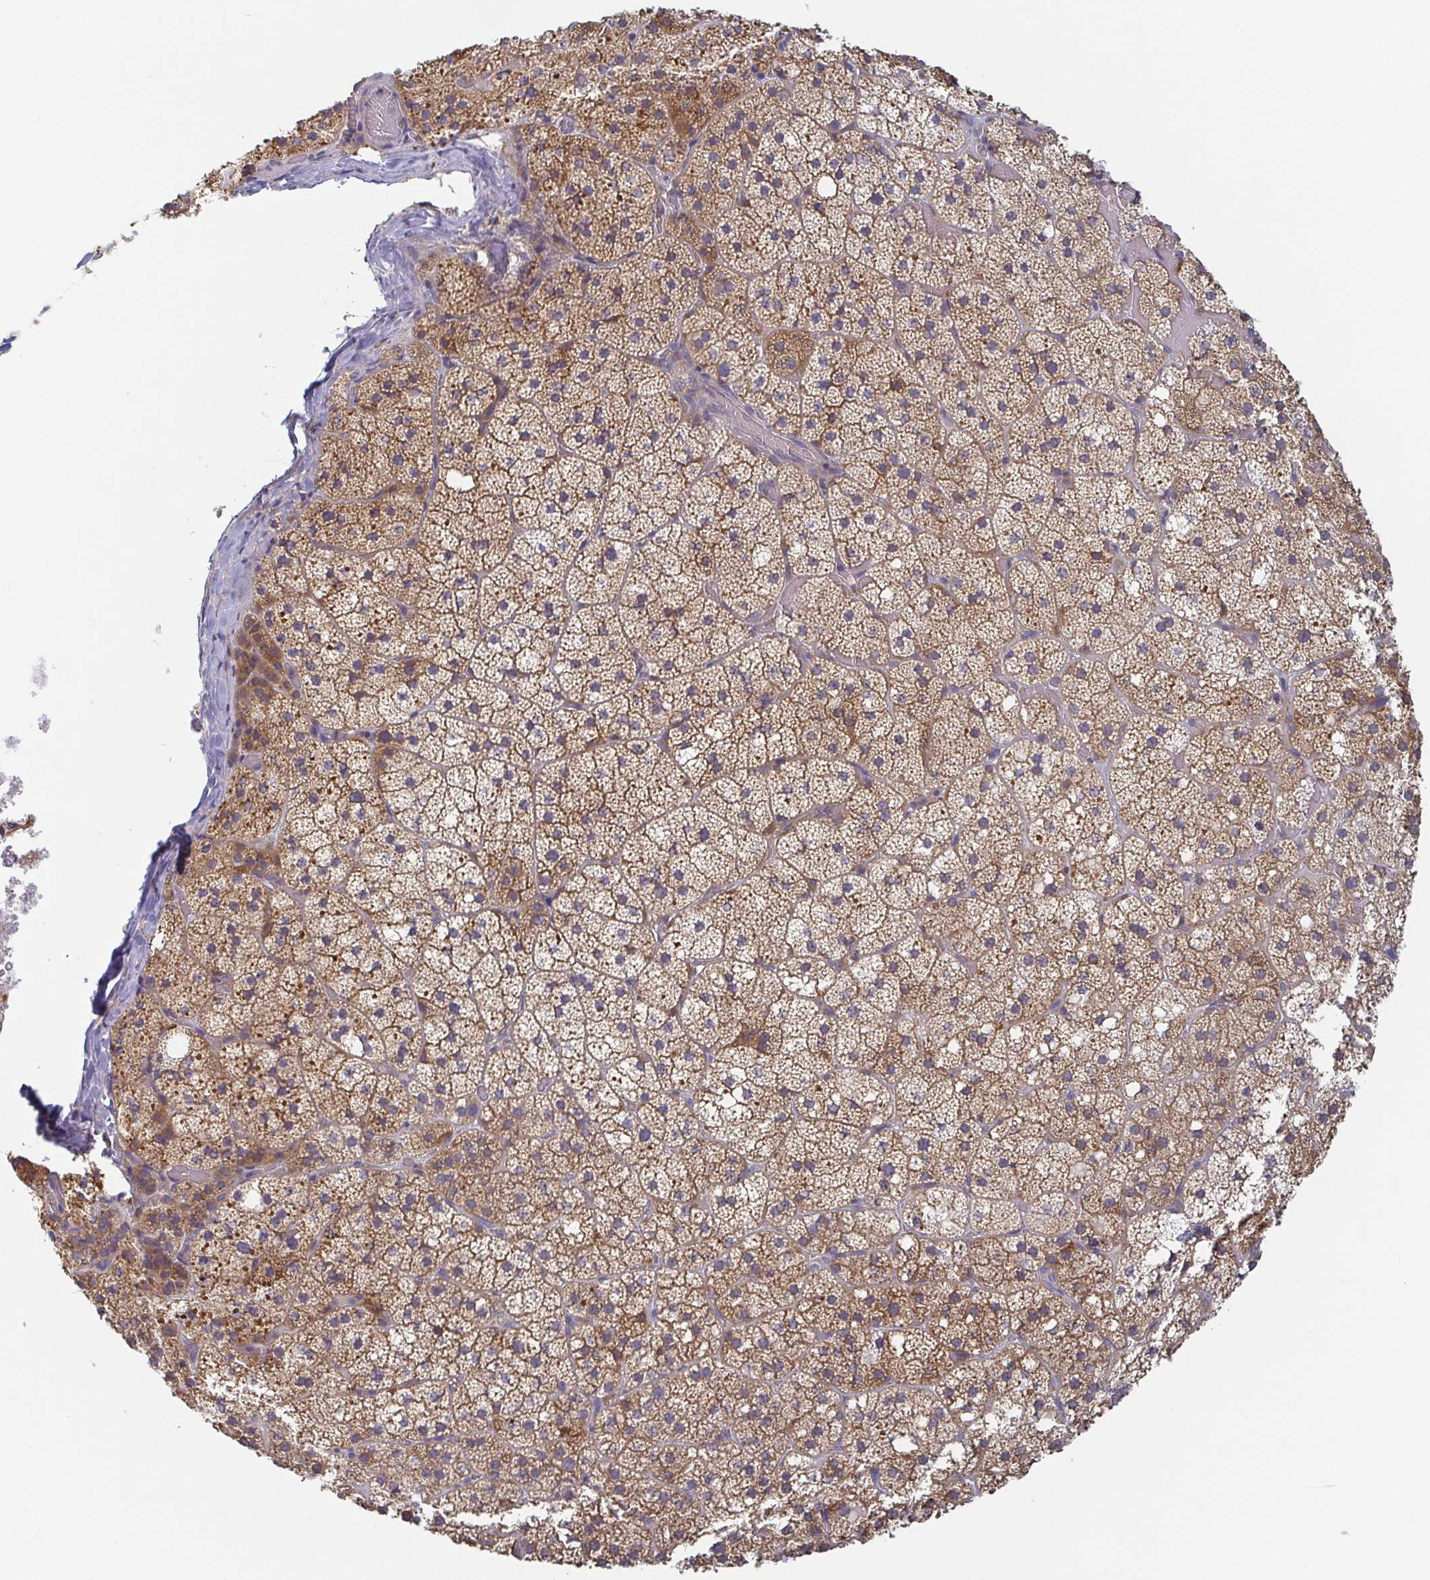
{"staining": {"intensity": "moderate", "quantity": ">75%", "location": "cytoplasmic/membranous"}, "tissue": "adrenal gland", "cell_type": "Glandular cells", "image_type": "normal", "snomed": [{"axis": "morphology", "description": "Normal tissue, NOS"}, {"axis": "topography", "description": "Adrenal gland"}], "caption": "Adrenal gland stained with DAB immunohistochemistry (IHC) displays medium levels of moderate cytoplasmic/membranous staining in approximately >75% of glandular cells.", "gene": "TUFT1", "patient": {"sex": "male", "age": 53}}